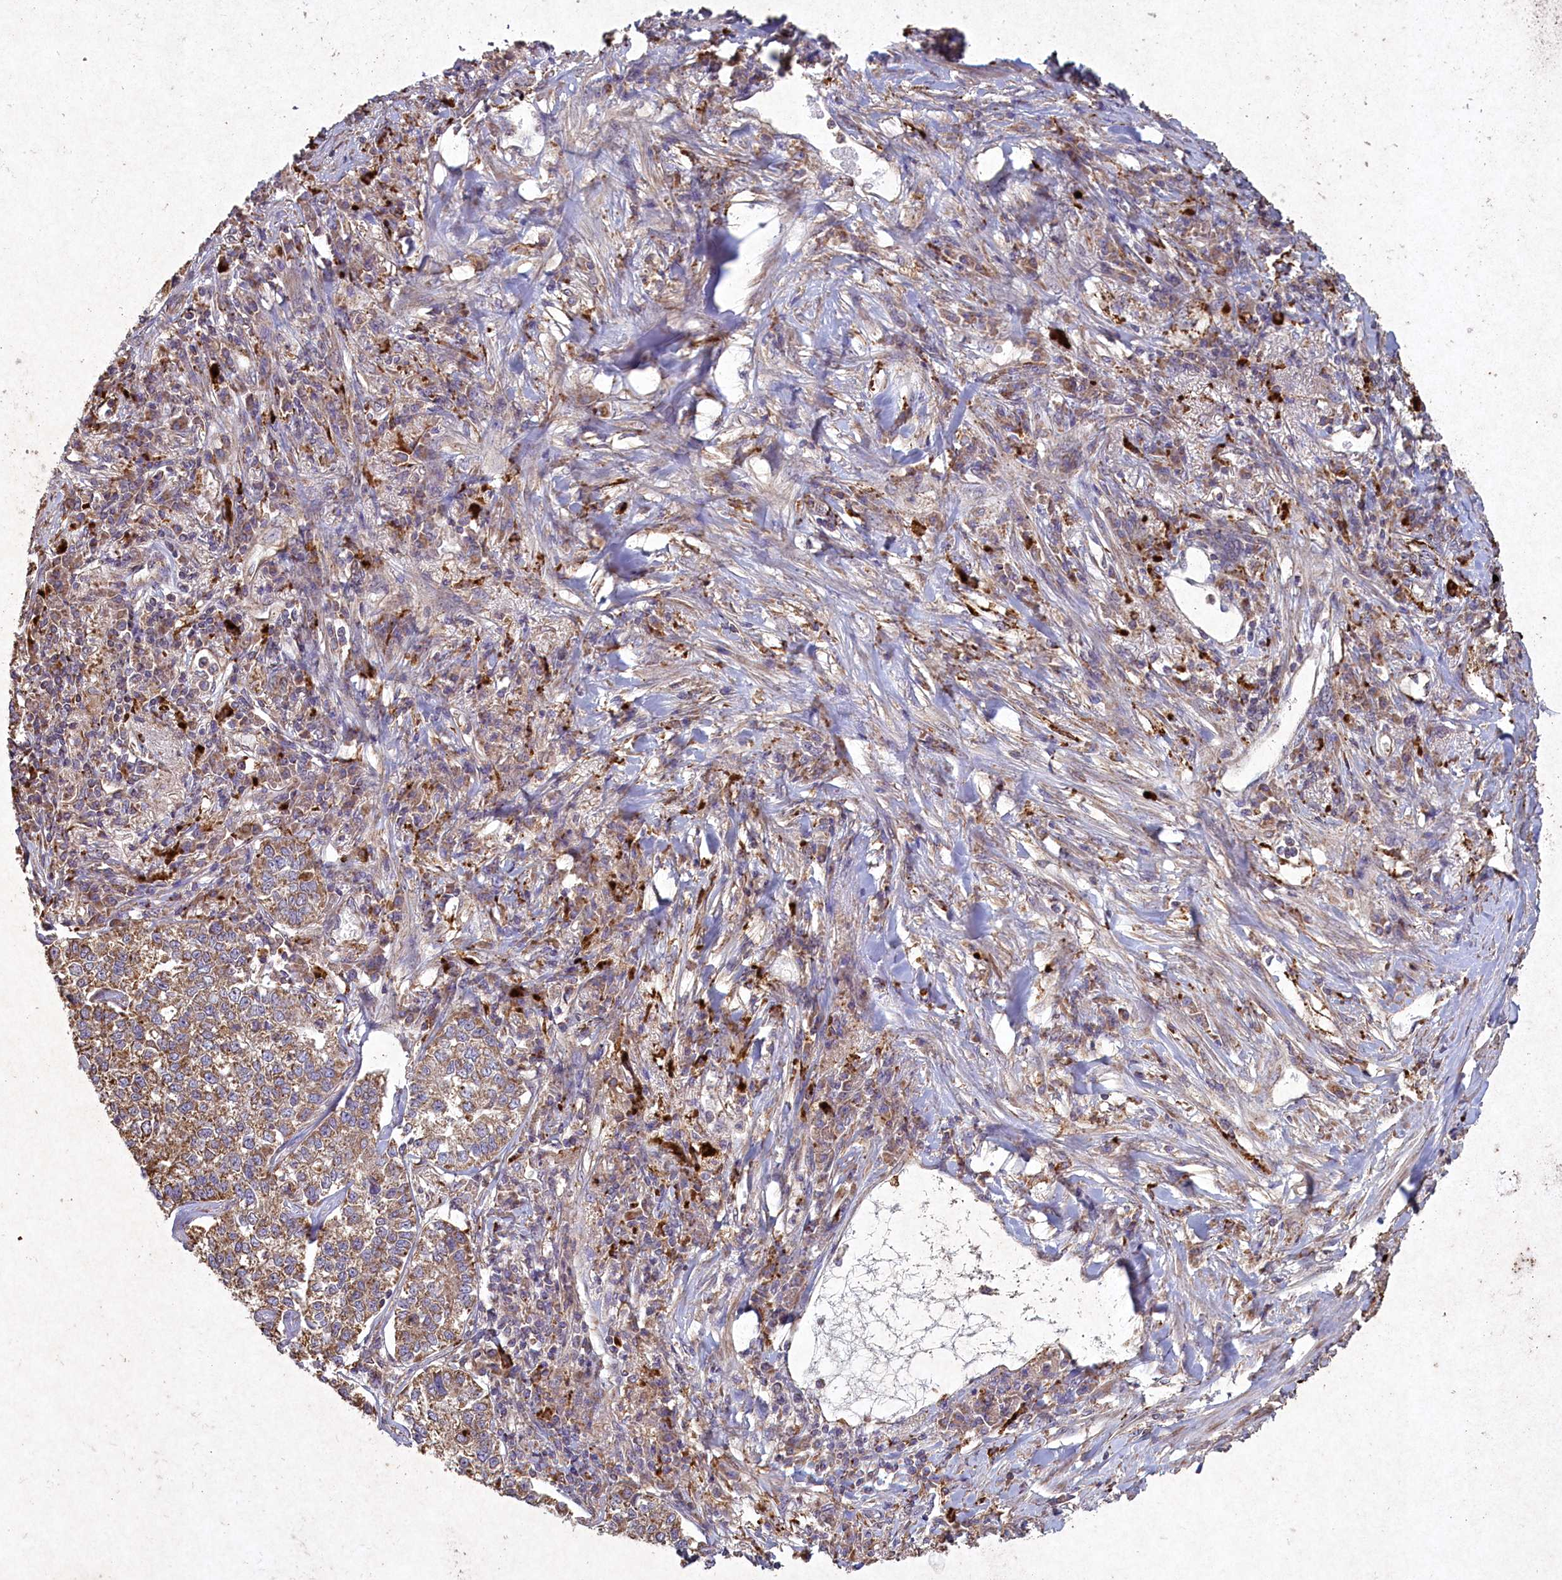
{"staining": {"intensity": "moderate", "quantity": ">75%", "location": "cytoplasmic/membranous"}, "tissue": "lung cancer", "cell_type": "Tumor cells", "image_type": "cancer", "snomed": [{"axis": "morphology", "description": "Adenocarcinoma, NOS"}, {"axis": "topography", "description": "Lung"}], "caption": "IHC (DAB) staining of lung cancer (adenocarcinoma) reveals moderate cytoplasmic/membranous protein positivity in about >75% of tumor cells.", "gene": "CIAO2B", "patient": {"sex": "male", "age": 49}}